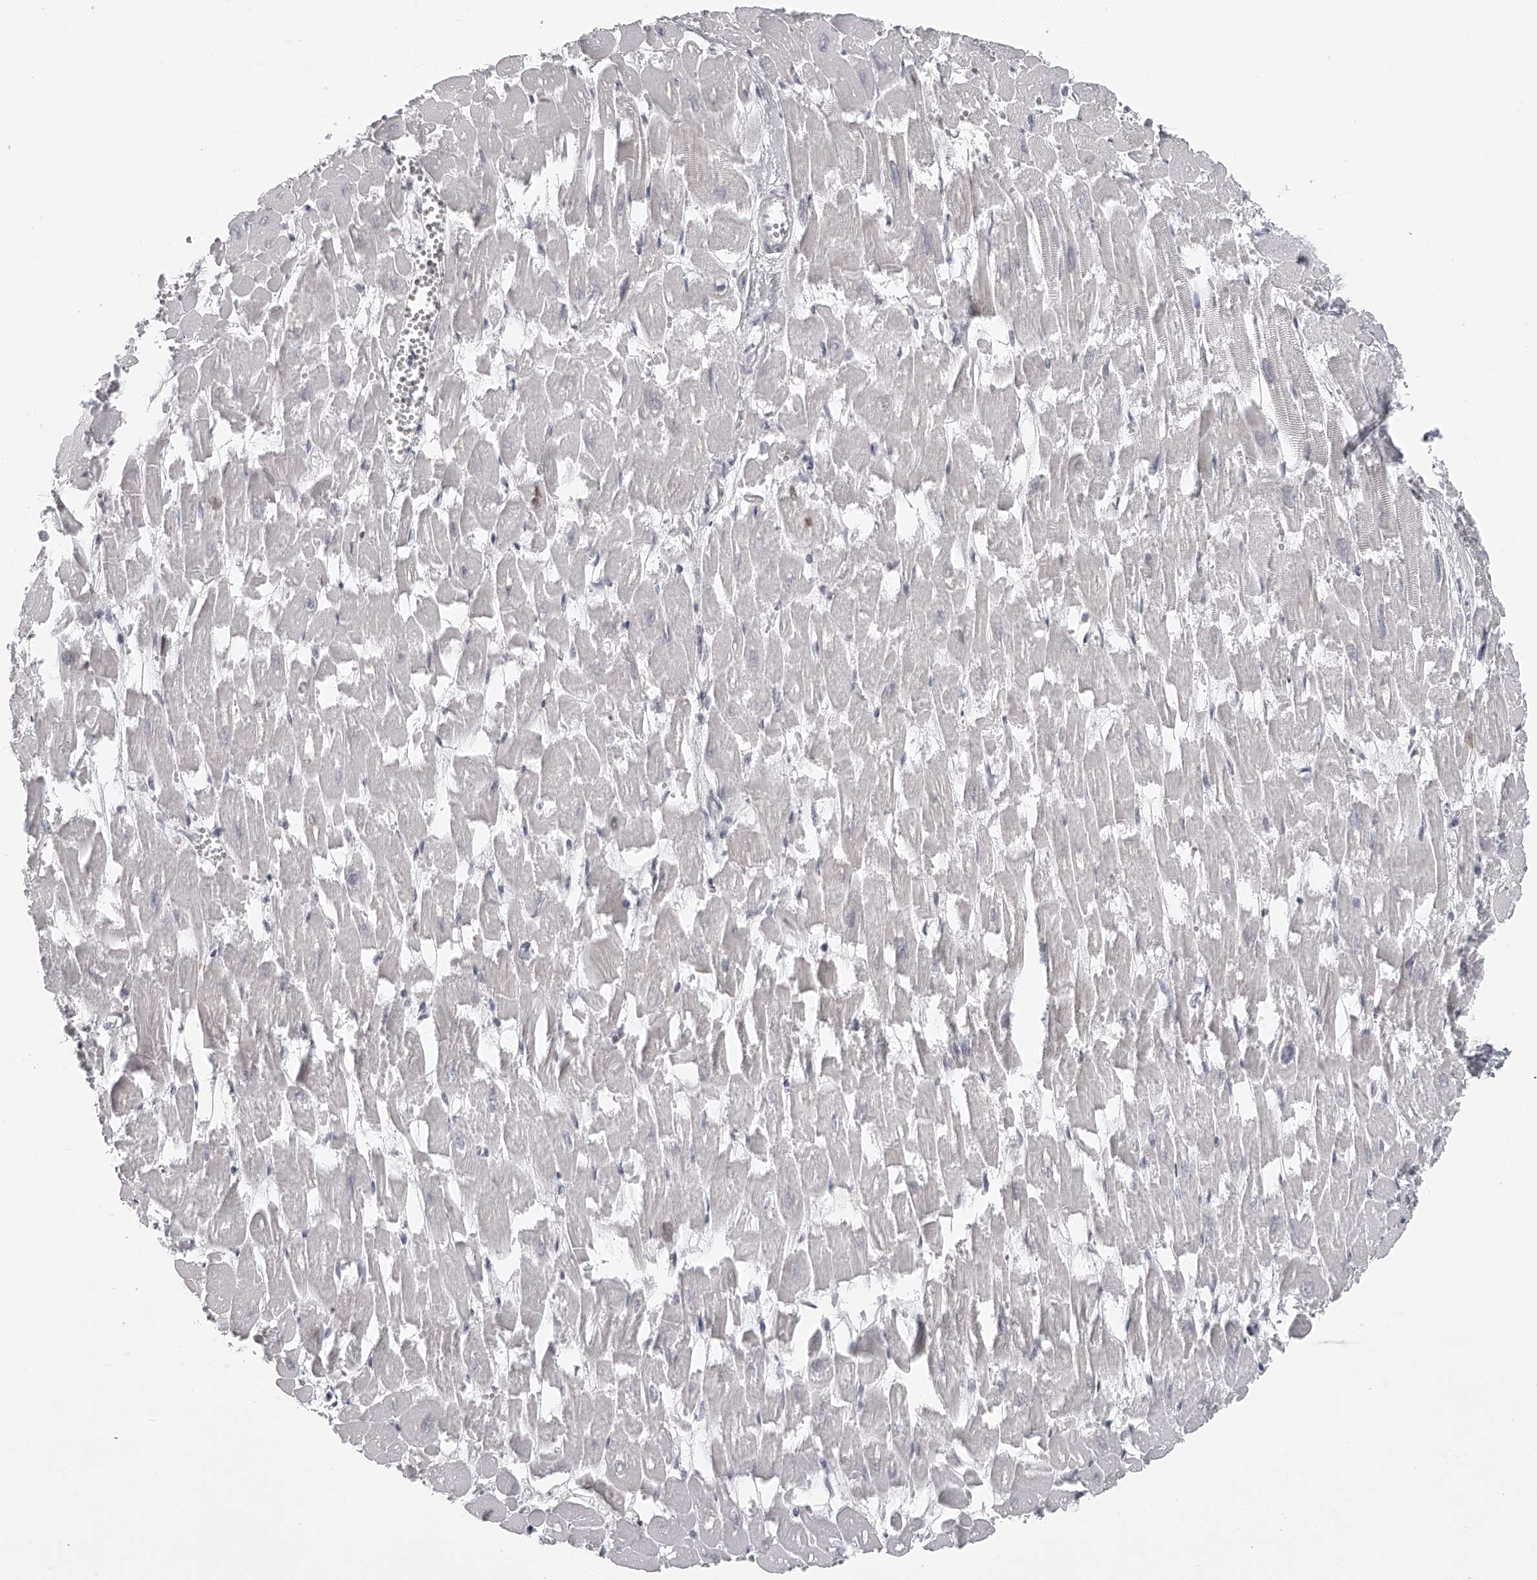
{"staining": {"intensity": "negative", "quantity": "none", "location": "none"}, "tissue": "heart muscle", "cell_type": "Cardiomyocytes", "image_type": "normal", "snomed": [{"axis": "morphology", "description": "Normal tissue, NOS"}, {"axis": "topography", "description": "Heart"}], "caption": "Immunohistochemistry (IHC) of normal human heart muscle displays no staining in cardiomyocytes. The staining is performed using DAB brown chromogen with nuclei counter-stained in using hematoxylin.", "gene": "RNF220", "patient": {"sex": "male", "age": 54}}